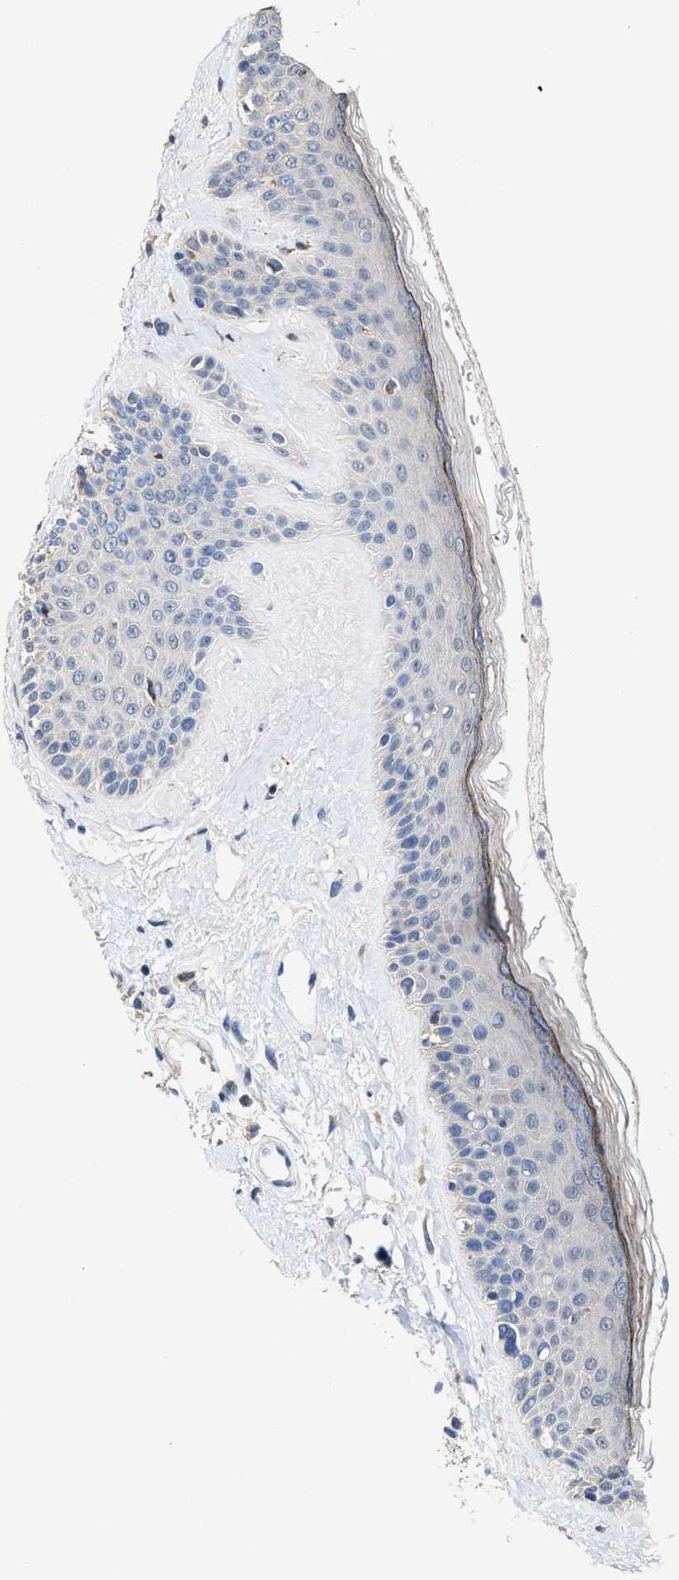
{"staining": {"intensity": "negative", "quantity": "none", "location": "none"}, "tissue": "oral mucosa", "cell_type": "Squamous epithelial cells", "image_type": "normal", "snomed": [{"axis": "morphology", "description": "Normal tissue, NOS"}, {"axis": "topography", "description": "Skin"}, {"axis": "topography", "description": "Oral tissue"}], "caption": "This image is of normal oral mucosa stained with immunohistochemistry to label a protein in brown with the nuclei are counter-stained blue. There is no expression in squamous epithelial cells.", "gene": "ZFAT", "patient": {"sex": "male", "age": 84}}